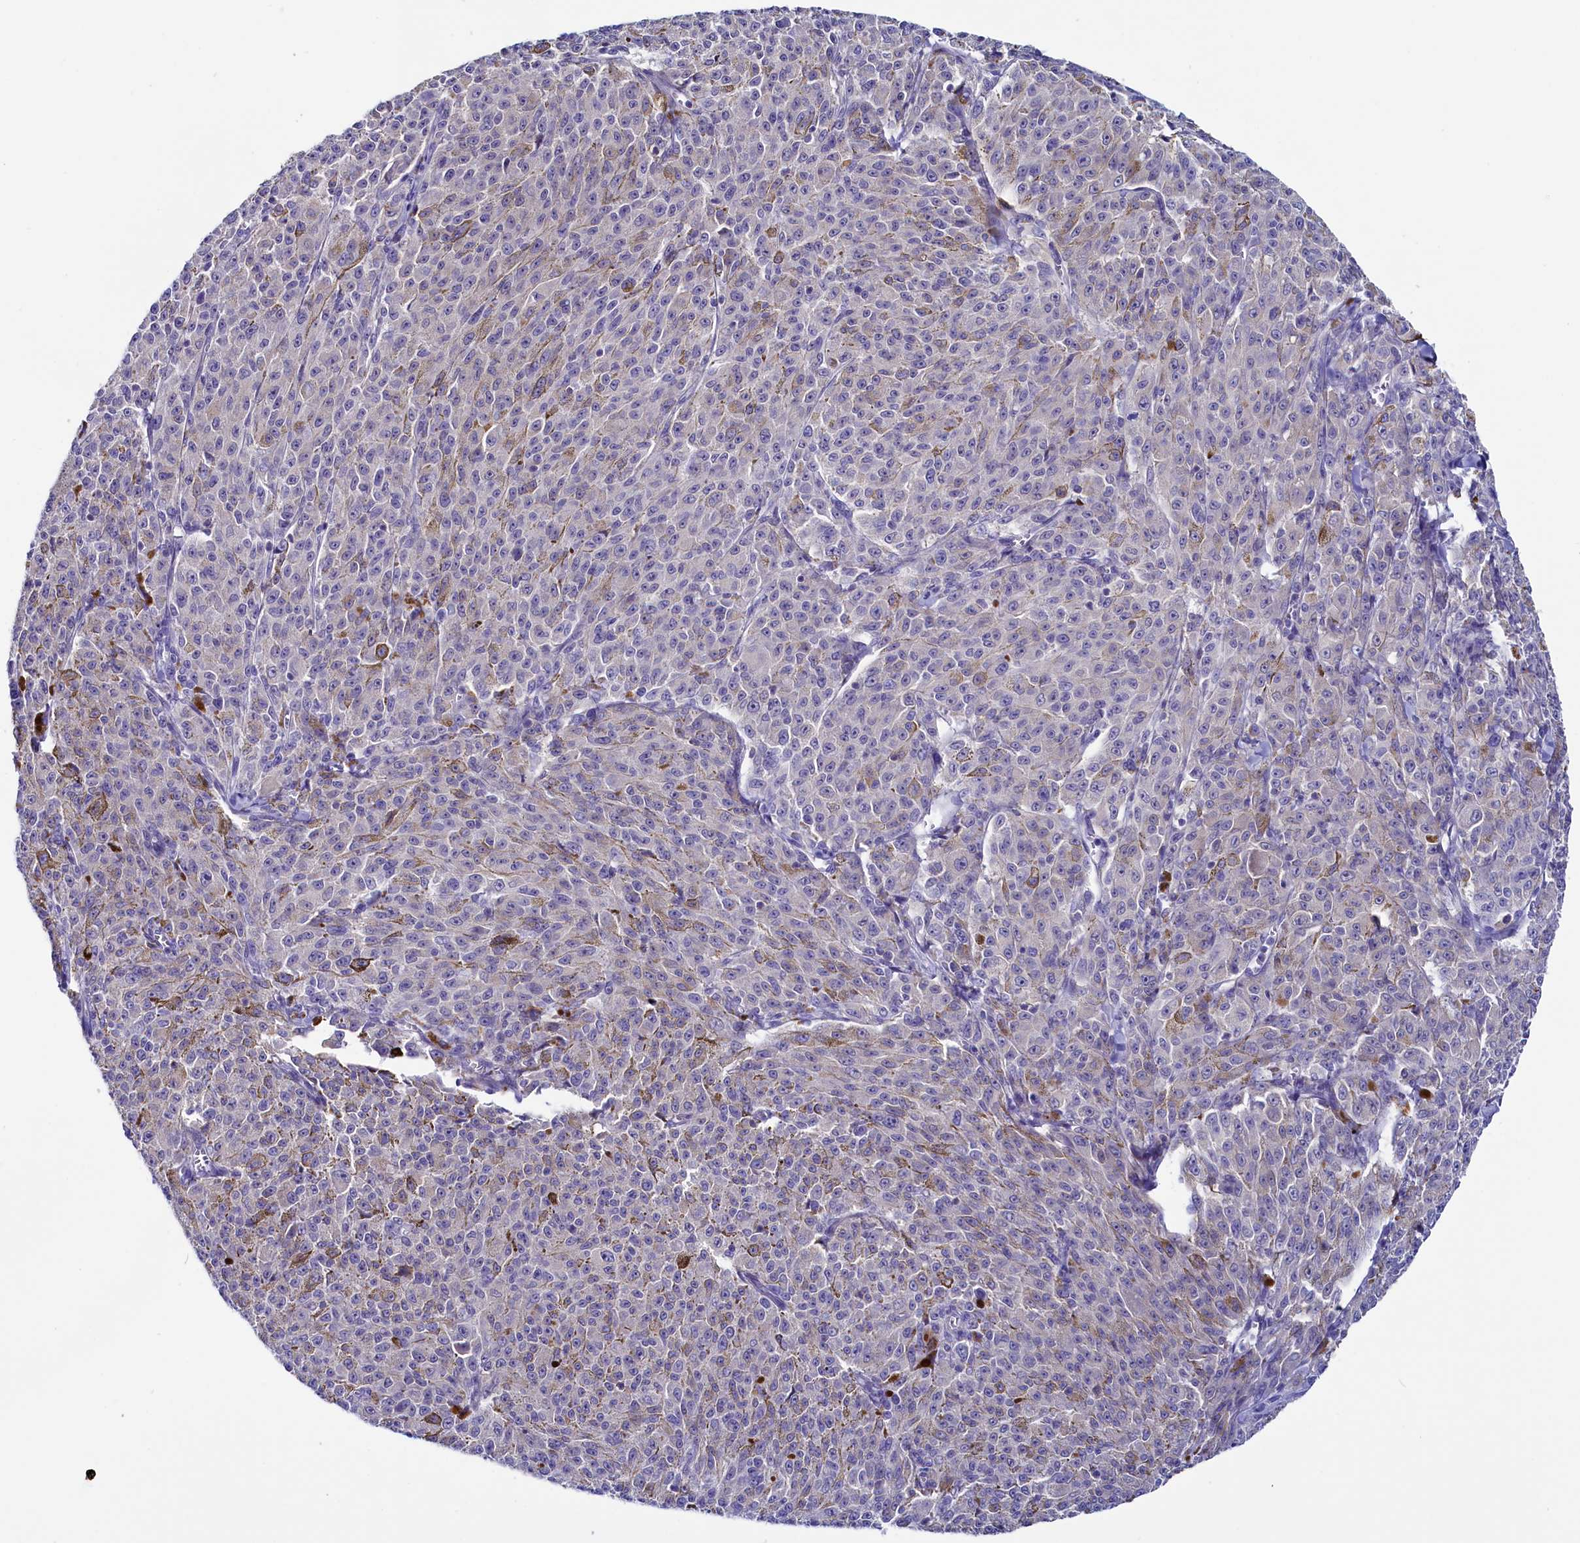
{"staining": {"intensity": "negative", "quantity": "none", "location": "none"}, "tissue": "melanoma", "cell_type": "Tumor cells", "image_type": "cancer", "snomed": [{"axis": "morphology", "description": "Malignant melanoma, NOS"}, {"axis": "topography", "description": "Skin"}], "caption": "DAB (3,3'-diaminobenzidine) immunohistochemical staining of melanoma reveals no significant expression in tumor cells.", "gene": "CIAPIN1", "patient": {"sex": "female", "age": 52}}